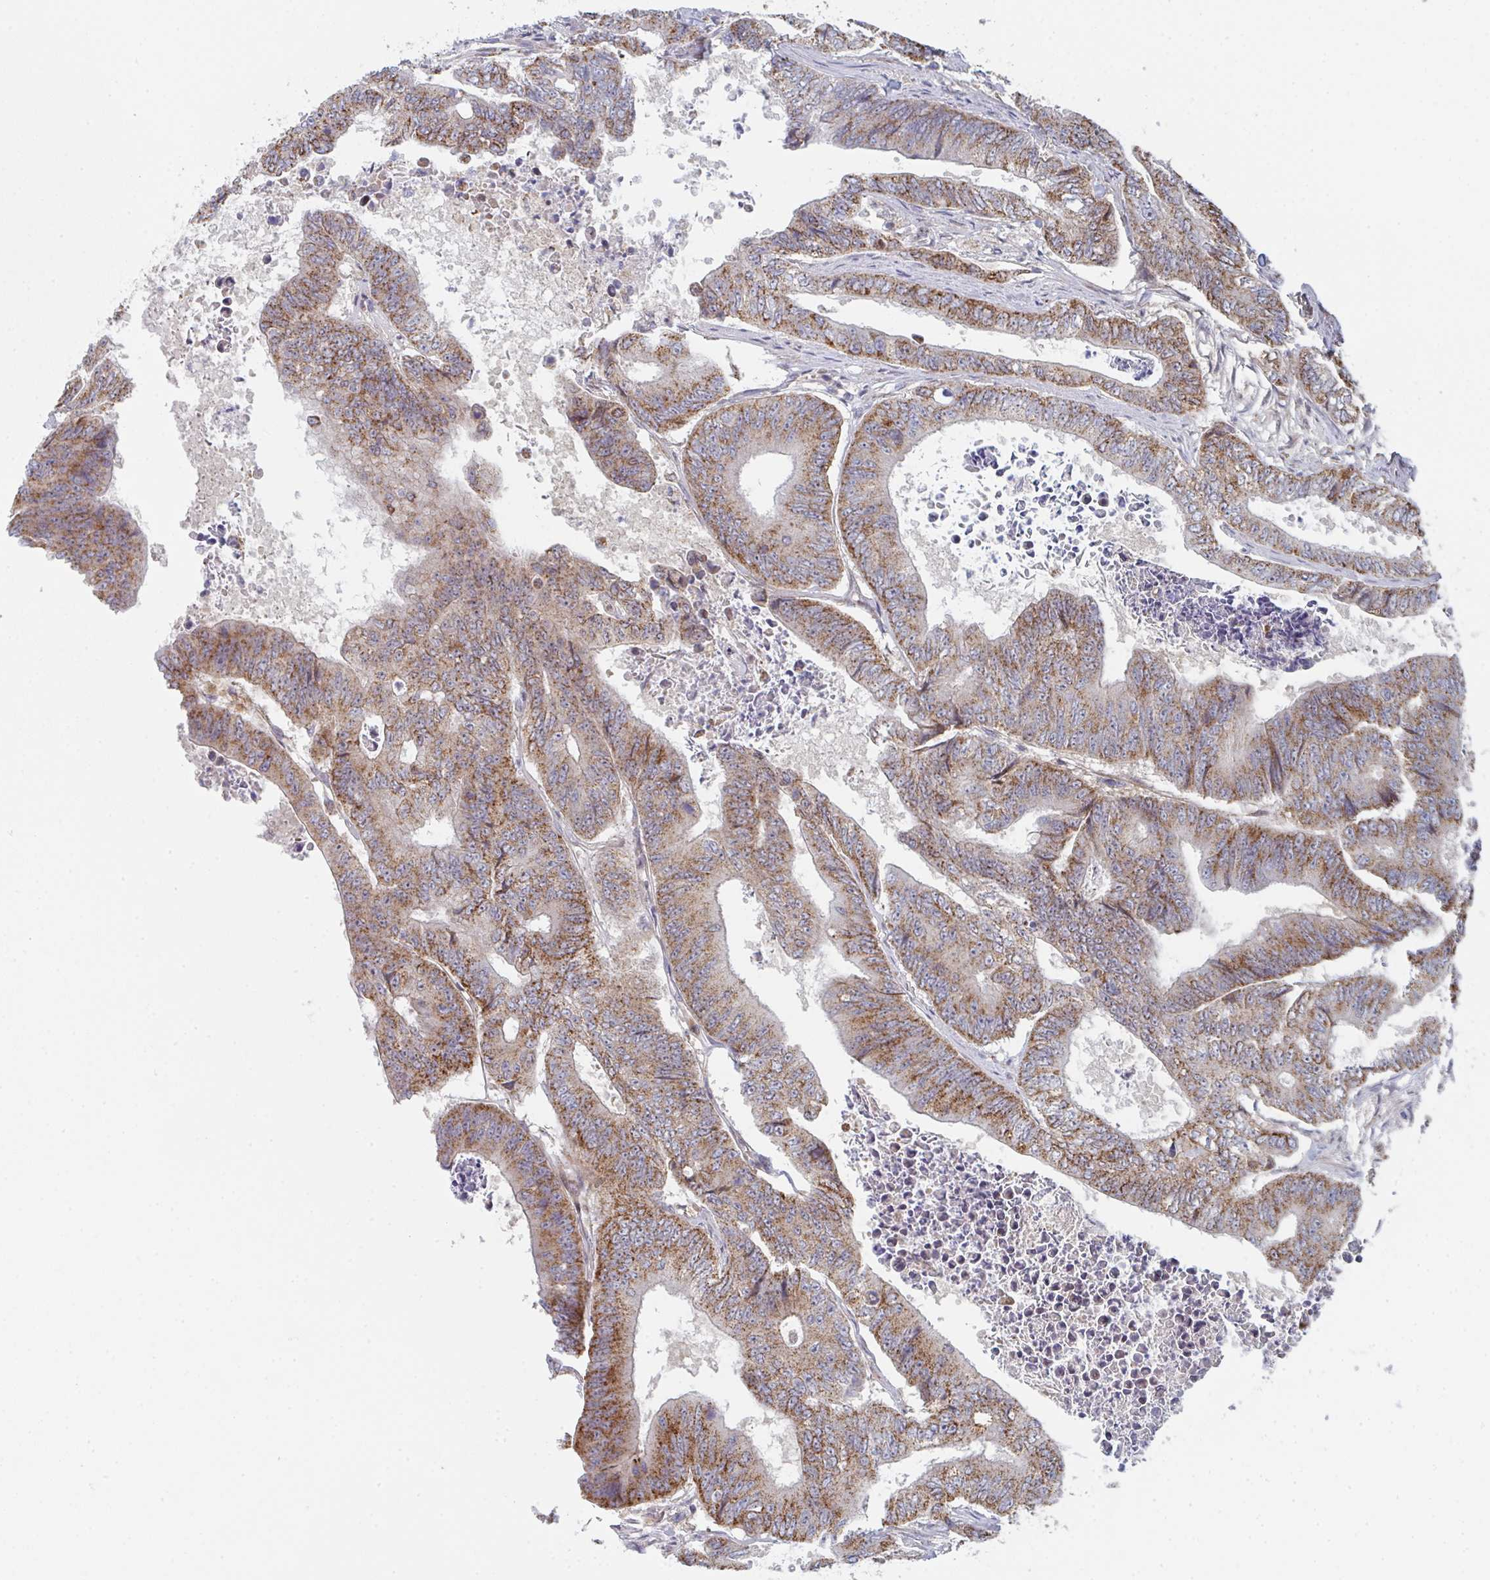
{"staining": {"intensity": "moderate", "quantity": ">75%", "location": "cytoplasmic/membranous"}, "tissue": "colorectal cancer", "cell_type": "Tumor cells", "image_type": "cancer", "snomed": [{"axis": "morphology", "description": "Adenocarcinoma, NOS"}, {"axis": "topography", "description": "Colon"}], "caption": "There is medium levels of moderate cytoplasmic/membranous staining in tumor cells of colorectal cancer, as demonstrated by immunohistochemical staining (brown color).", "gene": "ZNF644", "patient": {"sex": "female", "age": 48}}